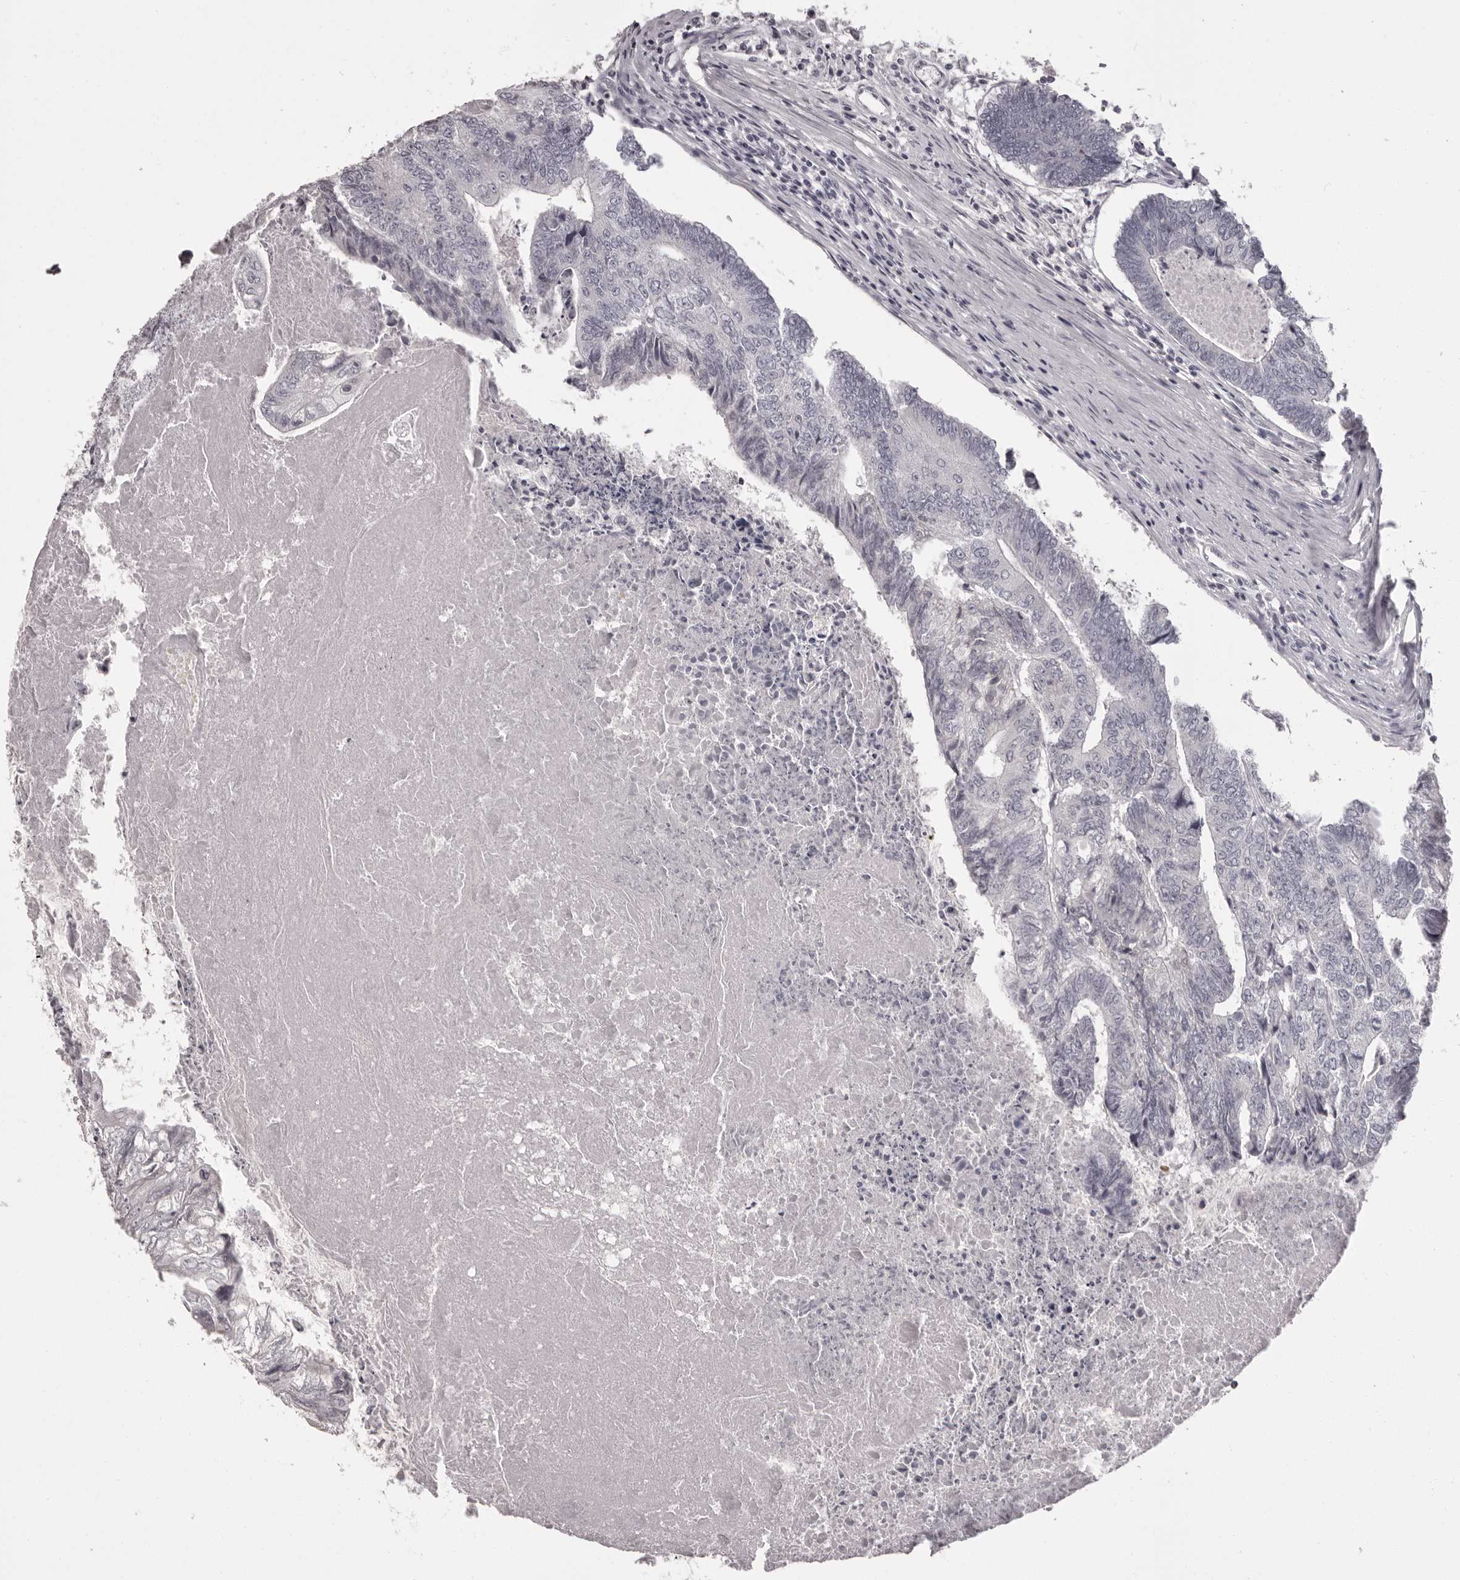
{"staining": {"intensity": "negative", "quantity": "none", "location": "none"}, "tissue": "colorectal cancer", "cell_type": "Tumor cells", "image_type": "cancer", "snomed": [{"axis": "morphology", "description": "Adenocarcinoma, NOS"}, {"axis": "topography", "description": "Colon"}], "caption": "Immunohistochemistry of adenocarcinoma (colorectal) reveals no staining in tumor cells. (Stains: DAB IHC with hematoxylin counter stain, Microscopy: brightfield microscopy at high magnification).", "gene": "C8orf74", "patient": {"sex": "female", "age": 67}}